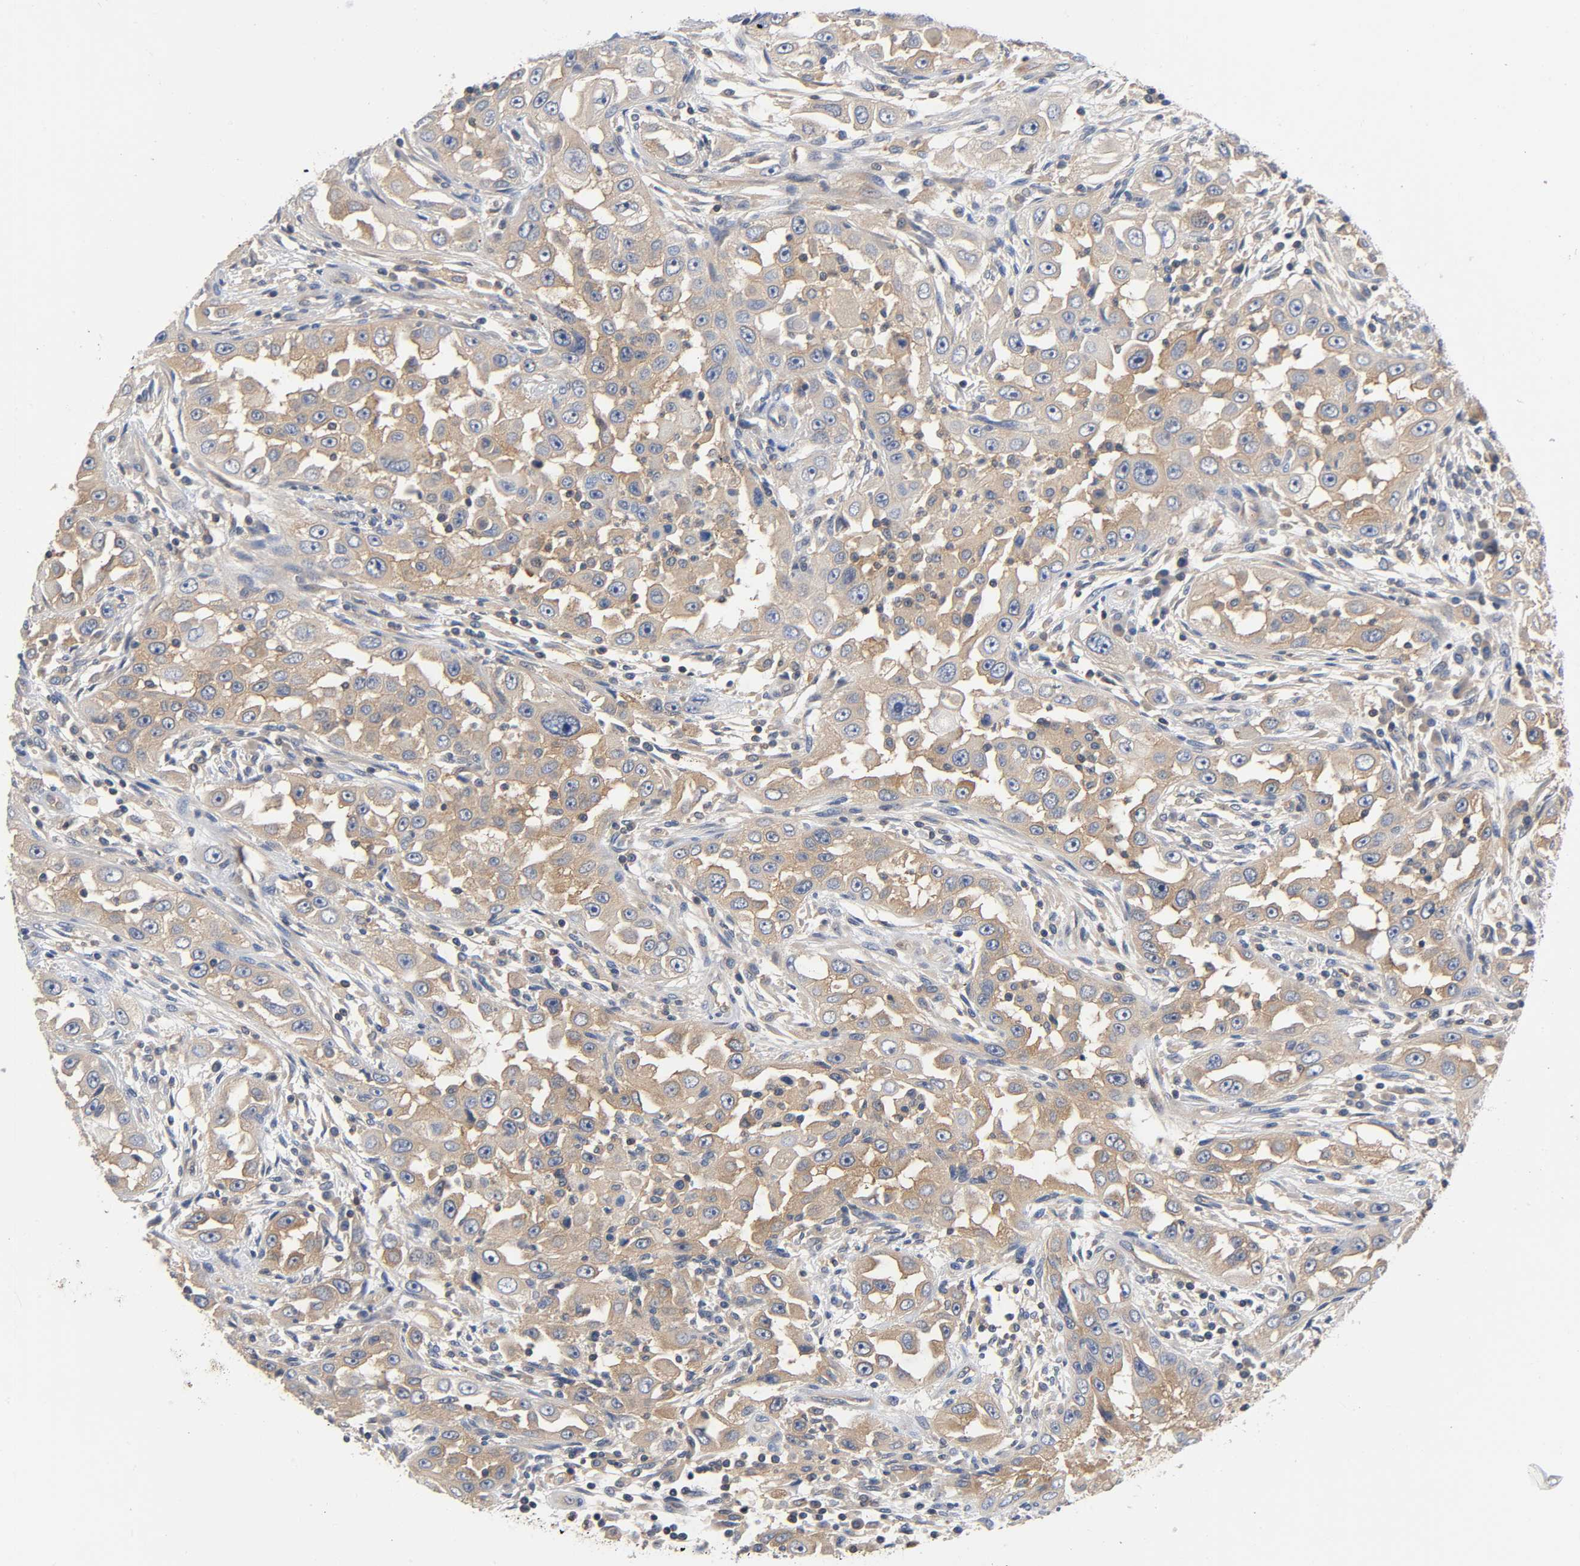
{"staining": {"intensity": "moderate", "quantity": ">75%", "location": "cytoplasmic/membranous"}, "tissue": "head and neck cancer", "cell_type": "Tumor cells", "image_type": "cancer", "snomed": [{"axis": "morphology", "description": "Carcinoma, NOS"}, {"axis": "topography", "description": "Head-Neck"}], "caption": "Head and neck cancer was stained to show a protein in brown. There is medium levels of moderate cytoplasmic/membranous staining in approximately >75% of tumor cells. The staining was performed using DAB to visualize the protein expression in brown, while the nuclei were stained in blue with hematoxylin (Magnification: 20x).", "gene": "PRKAB1", "patient": {"sex": "male", "age": 87}}